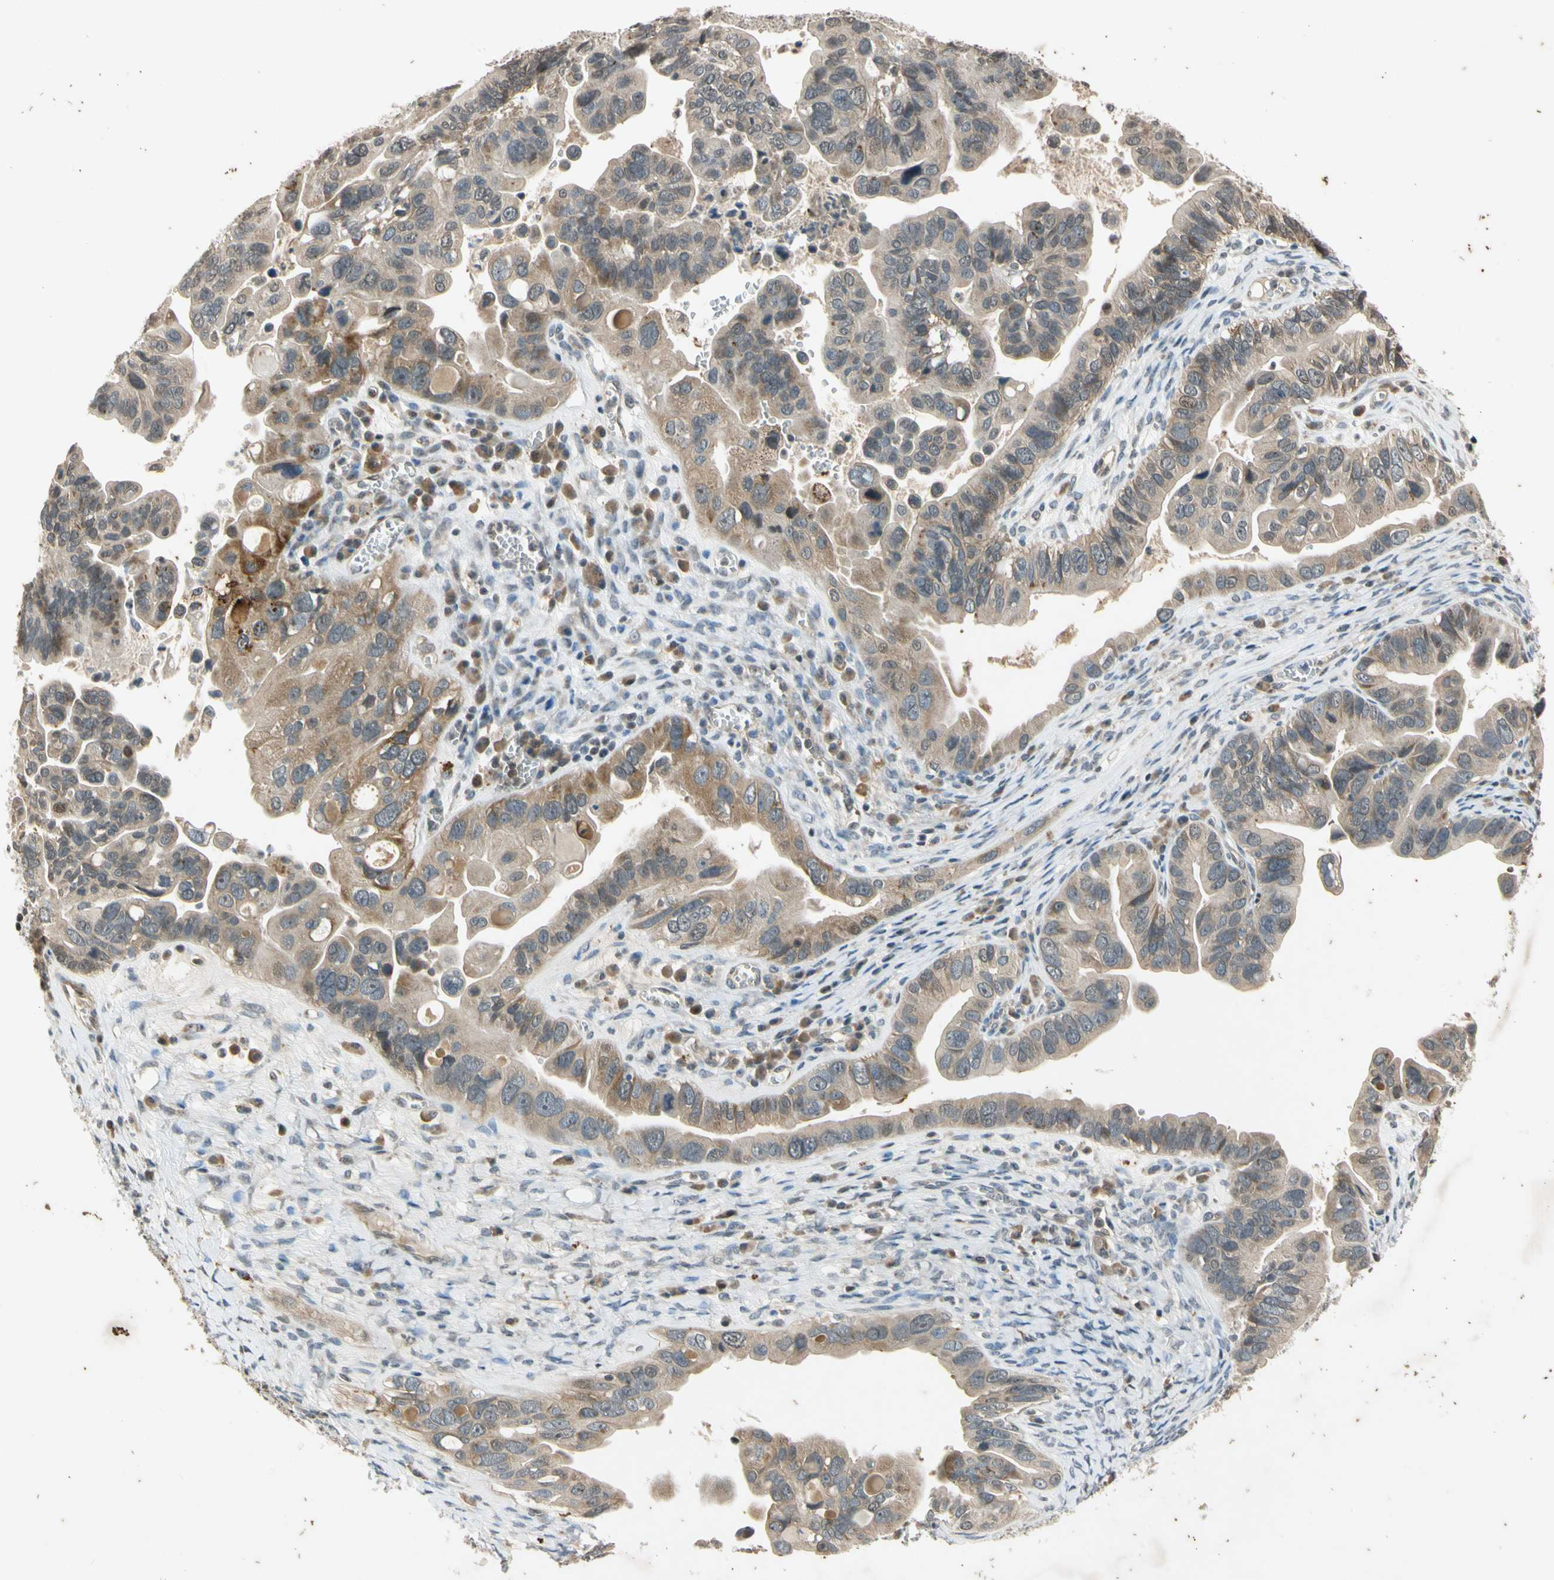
{"staining": {"intensity": "weak", "quantity": ">75%", "location": "cytoplasmic/membranous"}, "tissue": "ovarian cancer", "cell_type": "Tumor cells", "image_type": "cancer", "snomed": [{"axis": "morphology", "description": "Cystadenocarcinoma, serous, NOS"}, {"axis": "topography", "description": "Ovary"}], "caption": "An immunohistochemistry (IHC) histopathology image of neoplastic tissue is shown. Protein staining in brown labels weak cytoplasmic/membranous positivity in ovarian serous cystadenocarcinoma within tumor cells. (DAB (3,3'-diaminobenzidine) IHC with brightfield microscopy, high magnification).", "gene": "EFNB2", "patient": {"sex": "female", "age": 56}}